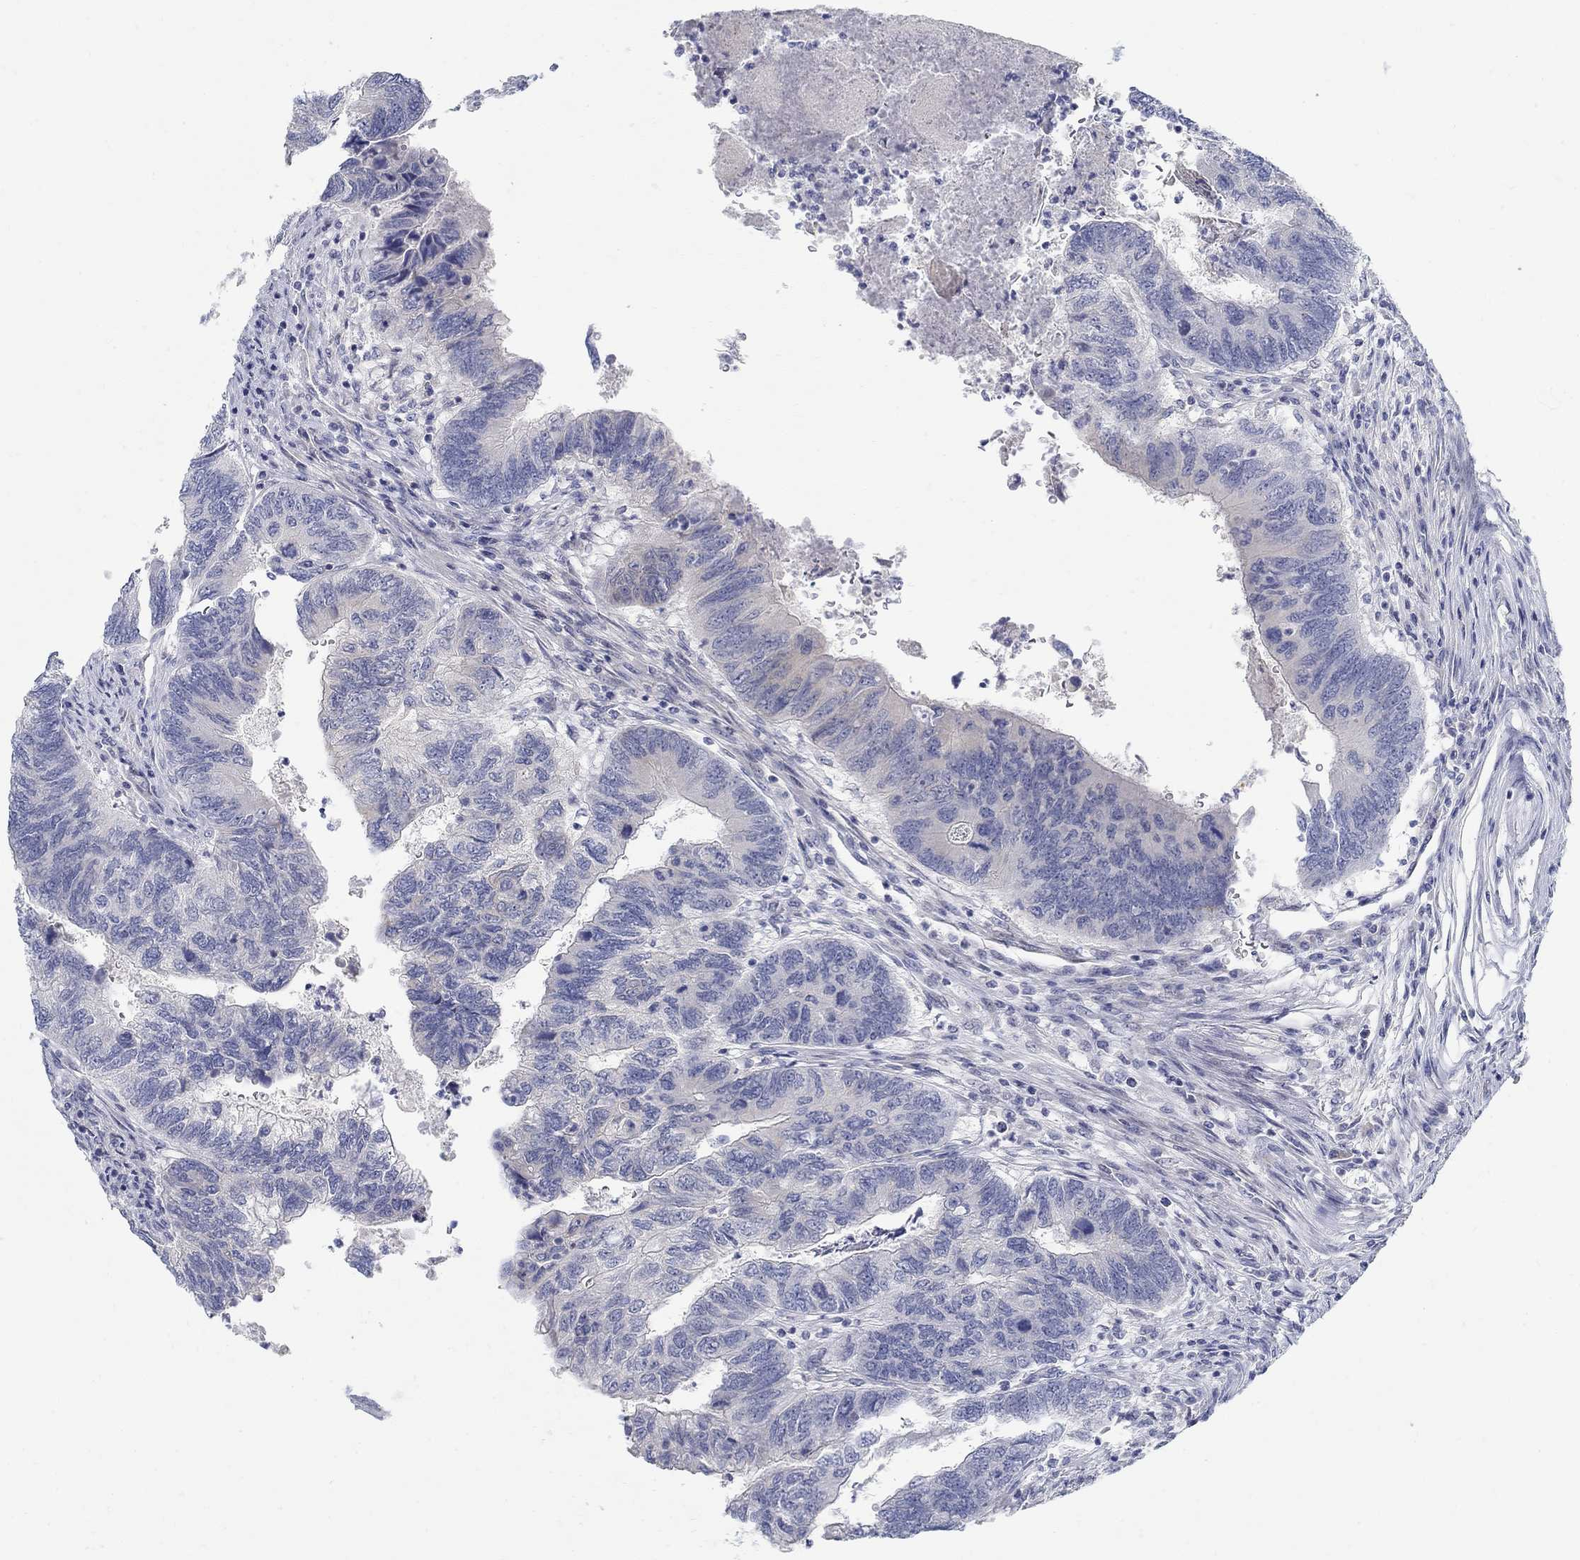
{"staining": {"intensity": "negative", "quantity": "none", "location": "none"}, "tissue": "colorectal cancer", "cell_type": "Tumor cells", "image_type": "cancer", "snomed": [{"axis": "morphology", "description": "Adenocarcinoma, NOS"}, {"axis": "topography", "description": "Colon"}], "caption": "This photomicrograph is of colorectal cancer (adenocarcinoma) stained with immunohistochemistry (IHC) to label a protein in brown with the nuclei are counter-stained blue. There is no expression in tumor cells.", "gene": "ANO7", "patient": {"sex": "female", "age": 67}}